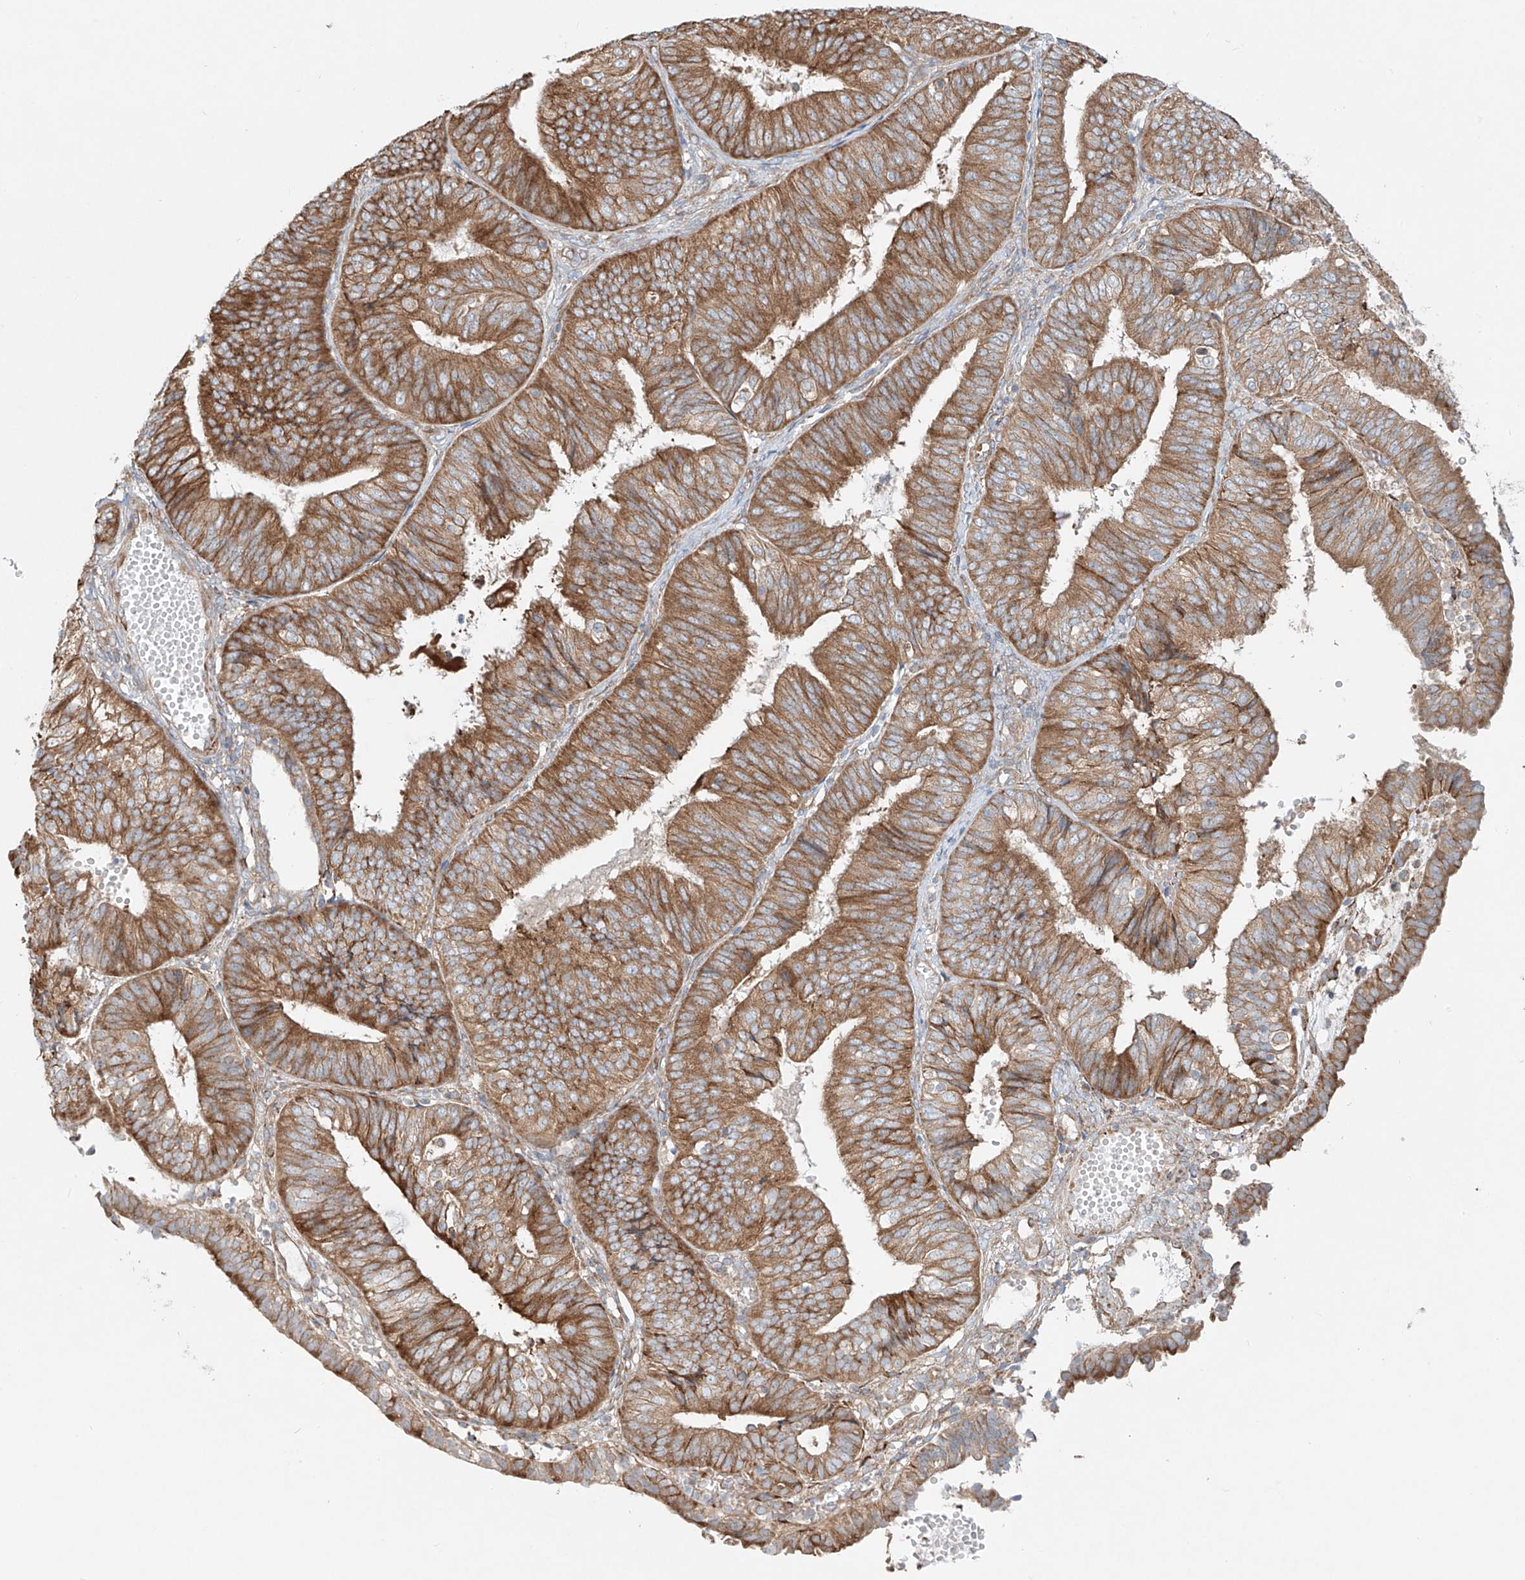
{"staining": {"intensity": "moderate", "quantity": ">75%", "location": "cytoplasmic/membranous"}, "tissue": "endometrial cancer", "cell_type": "Tumor cells", "image_type": "cancer", "snomed": [{"axis": "morphology", "description": "Adenocarcinoma, NOS"}, {"axis": "topography", "description": "Endometrium"}], "caption": "Immunohistochemistry (DAB (3,3'-diaminobenzidine)) staining of human endometrial cancer shows moderate cytoplasmic/membranous protein positivity in about >75% of tumor cells. (IHC, brightfield microscopy, high magnification).", "gene": "EIPR1", "patient": {"sex": "female", "age": 58}}